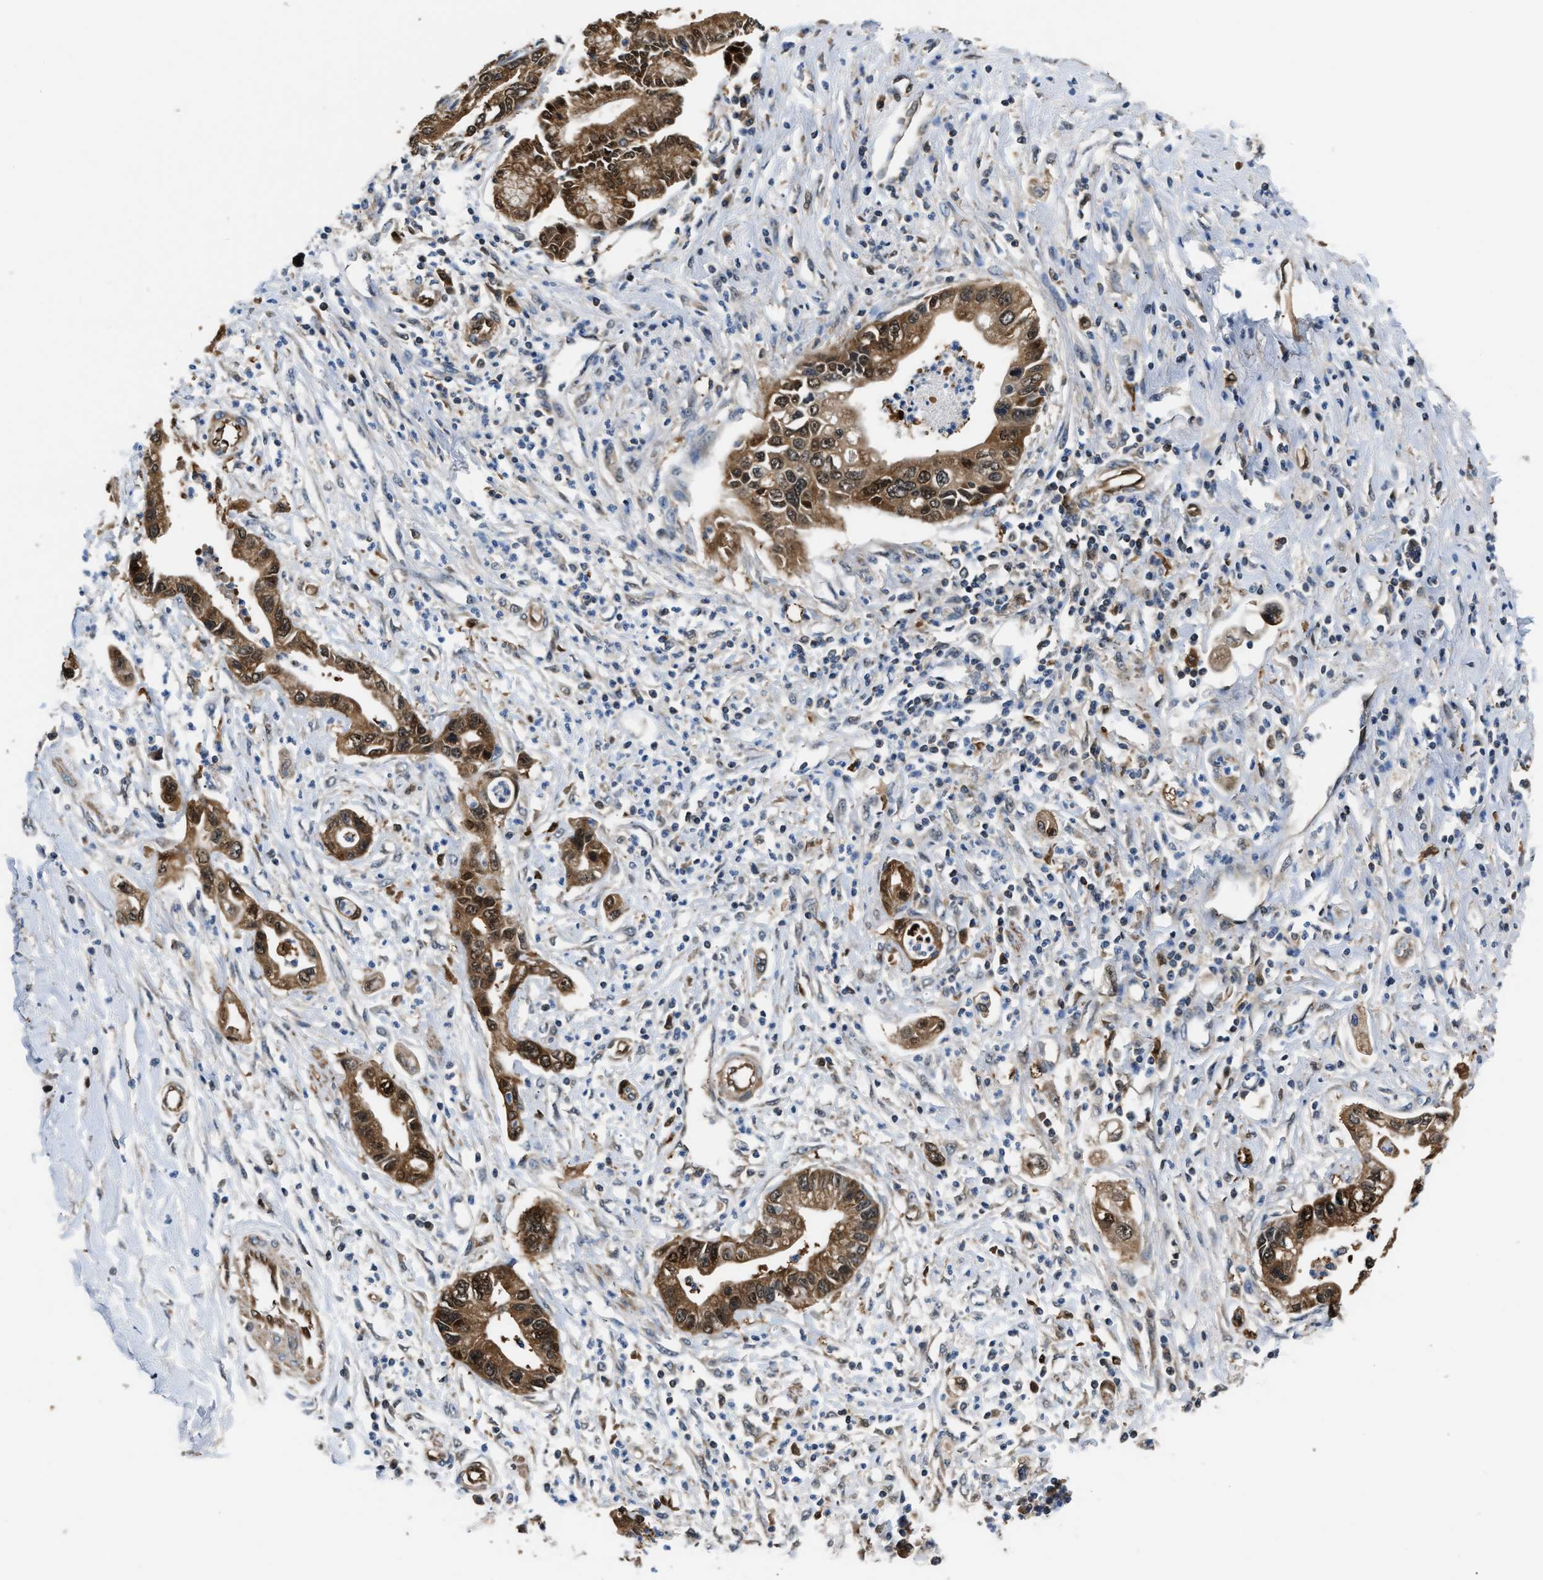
{"staining": {"intensity": "moderate", "quantity": ">75%", "location": "cytoplasmic/membranous"}, "tissue": "pancreatic cancer", "cell_type": "Tumor cells", "image_type": "cancer", "snomed": [{"axis": "morphology", "description": "Adenocarcinoma, NOS"}, {"axis": "topography", "description": "Pancreas"}], "caption": "Pancreatic cancer tissue reveals moderate cytoplasmic/membranous expression in approximately >75% of tumor cells", "gene": "PPA1", "patient": {"sex": "male", "age": 56}}